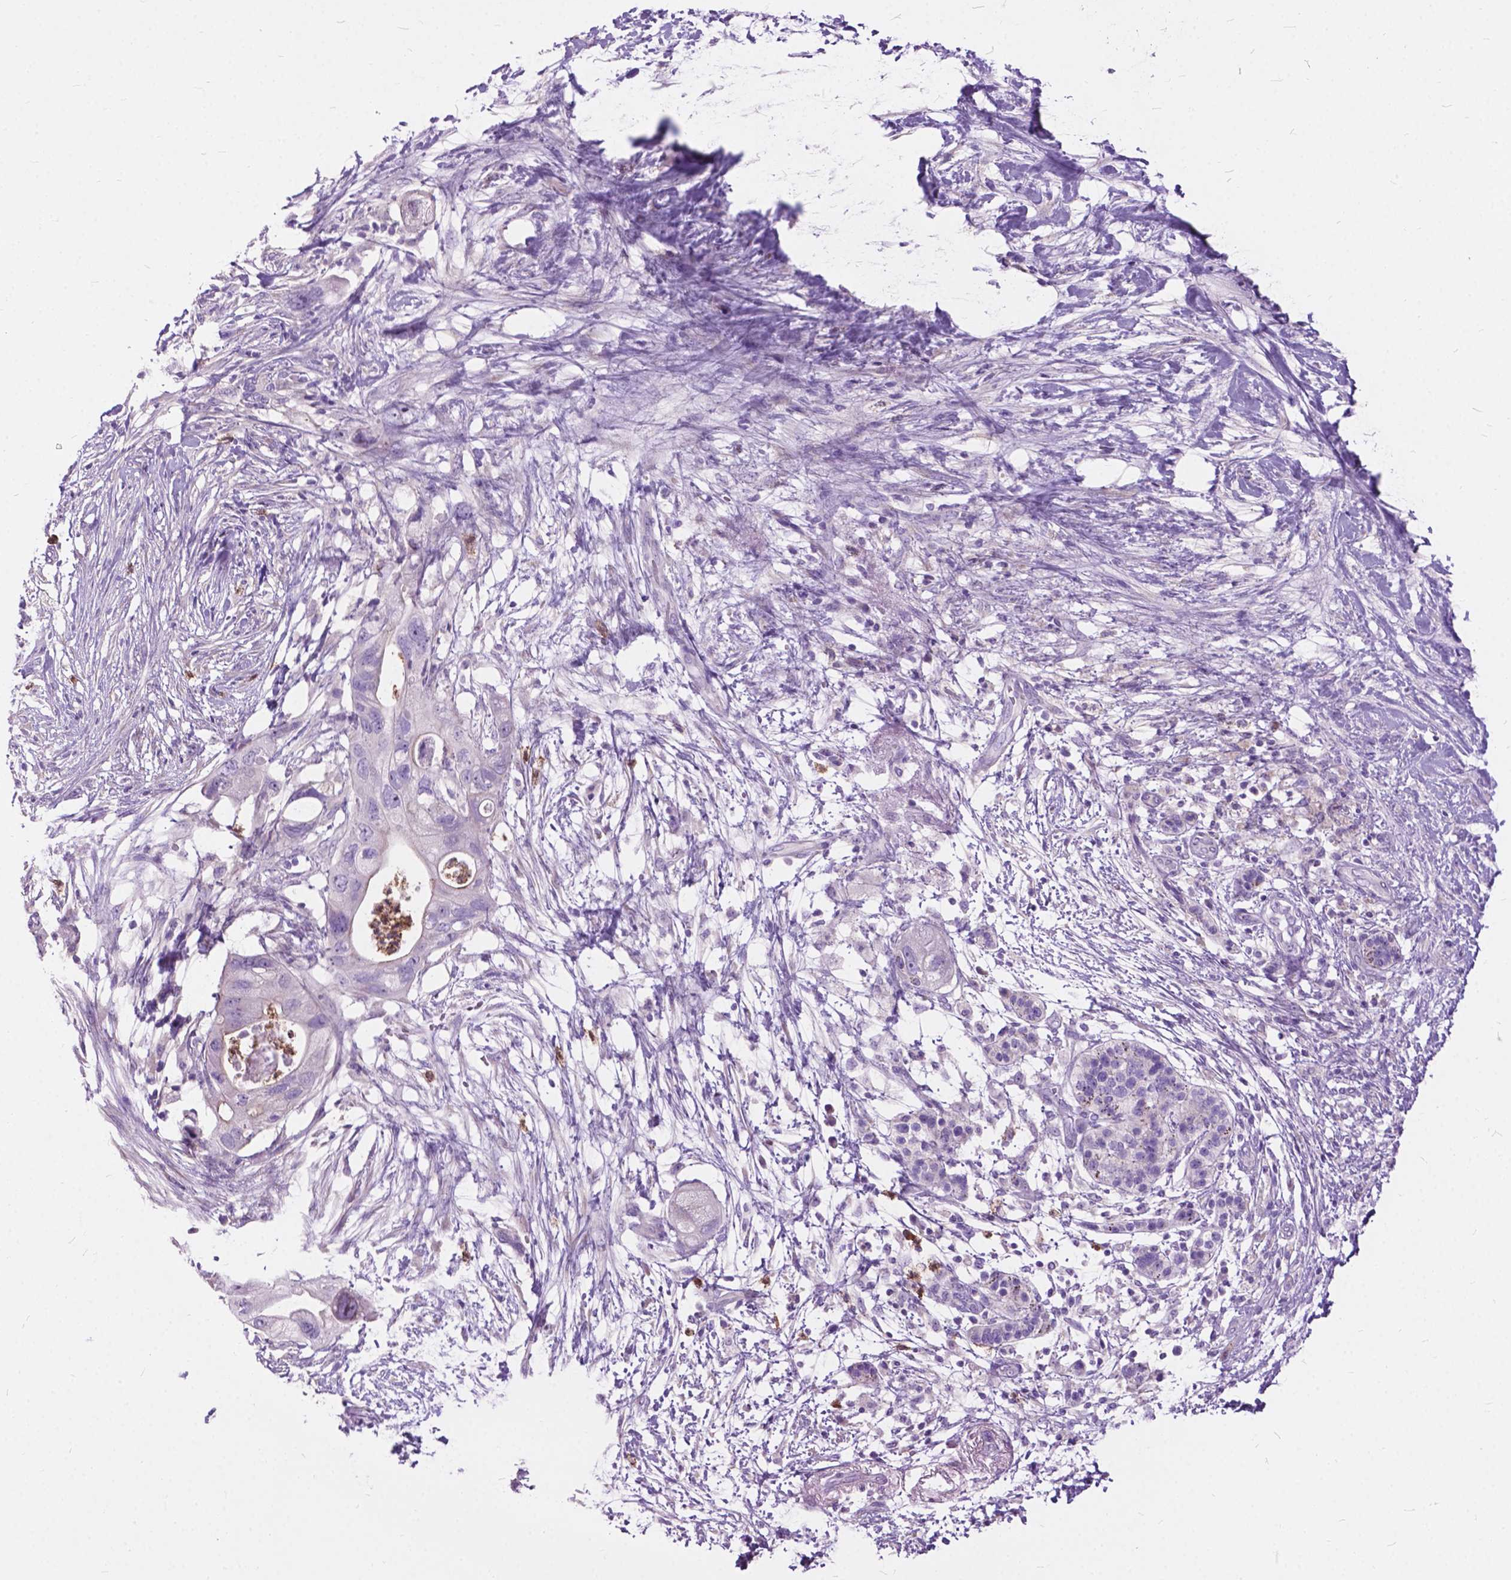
{"staining": {"intensity": "negative", "quantity": "none", "location": "none"}, "tissue": "pancreatic cancer", "cell_type": "Tumor cells", "image_type": "cancer", "snomed": [{"axis": "morphology", "description": "Adenocarcinoma, NOS"}, {"axis": "topography", "description": "Pancreas"}], "caption": "Protein analysis of pancreatic adenocarcinoma reveals no significant expression in tumor cells.", "gene": "PRR35", "patient": {"sex": "female", "age": 72}}